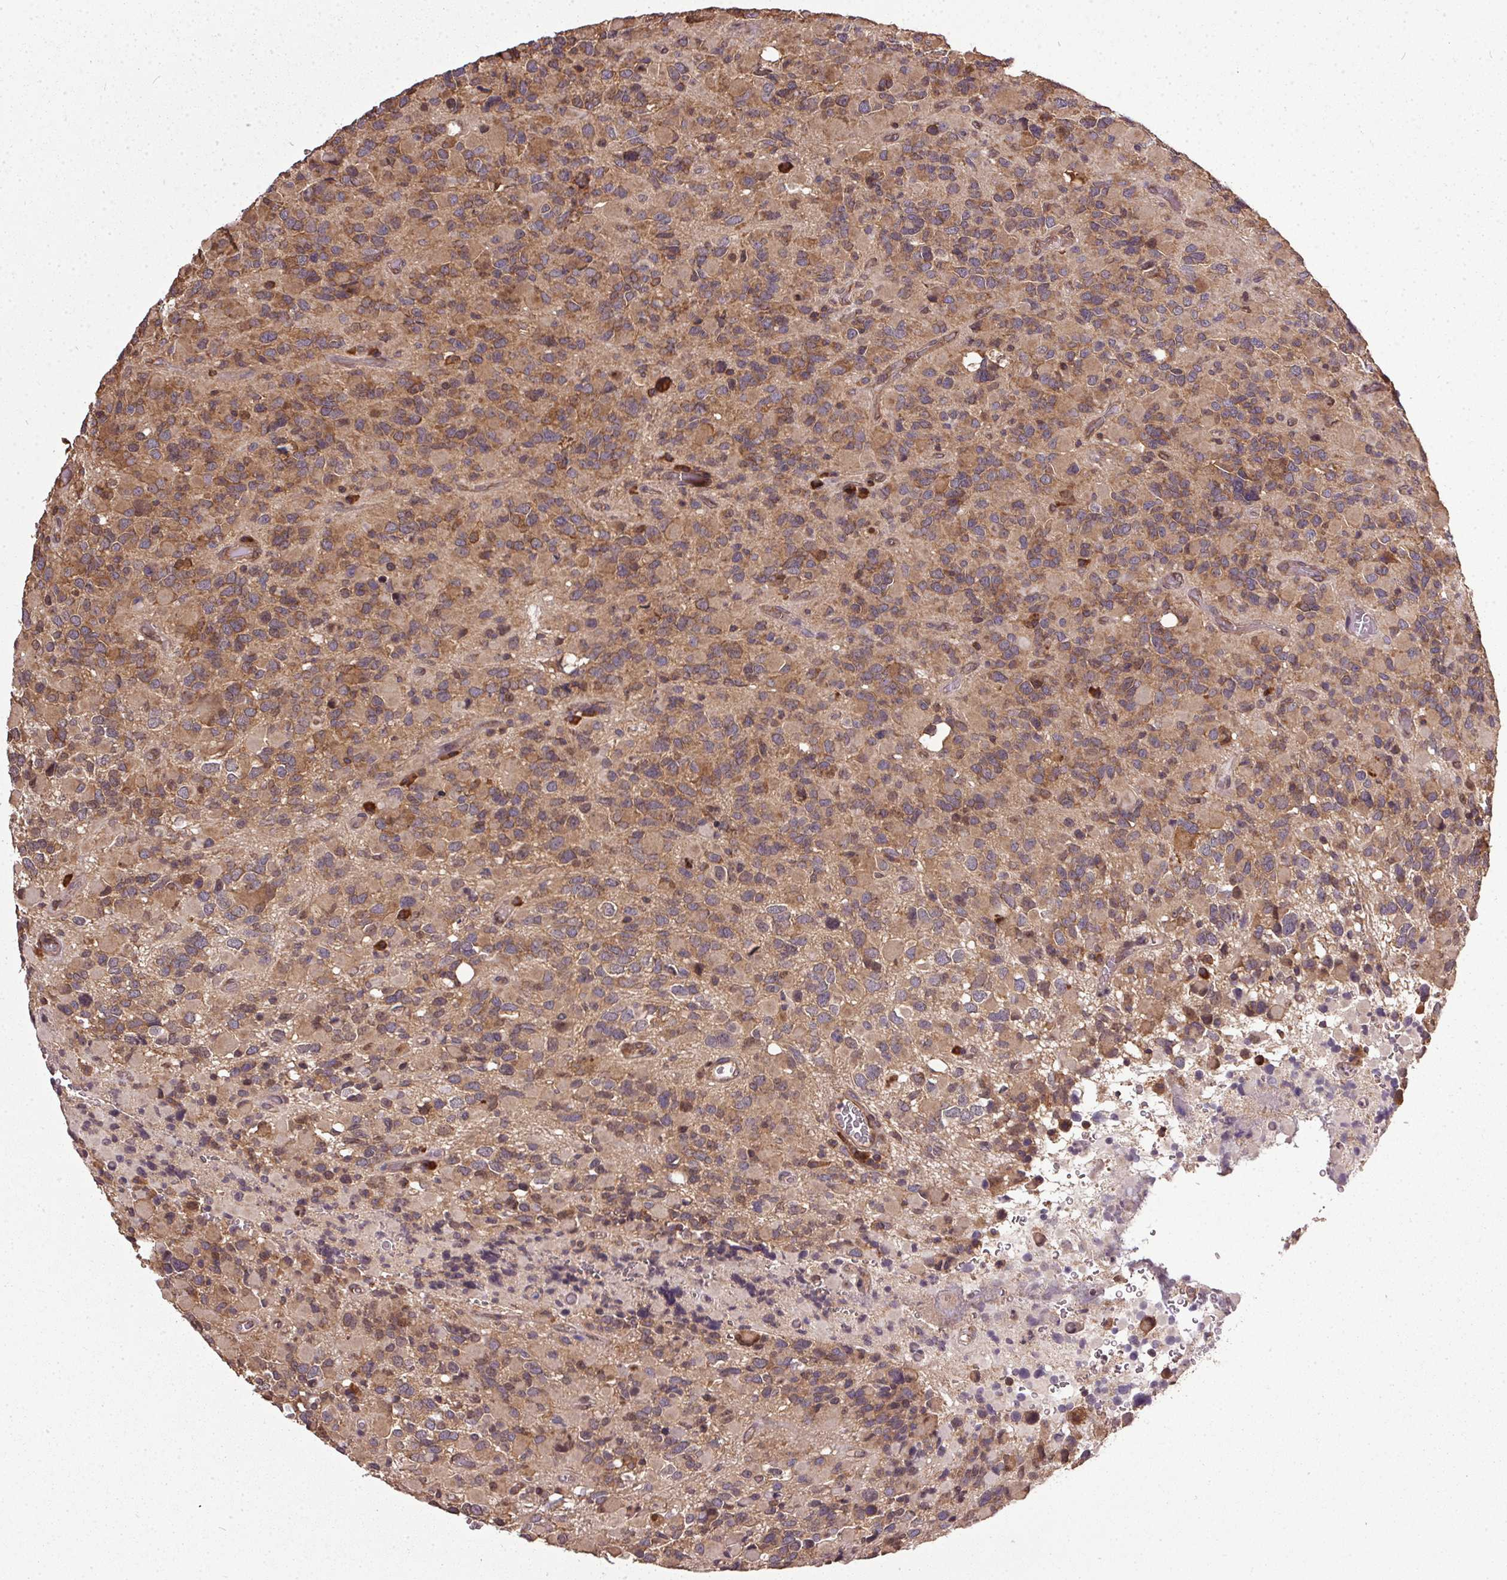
{"staining": {"intensity": "moderate", "quantity": ">75%", "location": "cytoplasmic/membranous"}, "tissue": "glioma", "cell_type": "Tumor cells", "image_type": "cancer", "snomed": [{"axis": "morphology", "description": "Glioma, malignant, High grade"}, {"axis": "topography", "description": "Brain"}], "caption": "About >75% of tumor cells in human glioma display moderate cytoplasmic/membranous protein expression as visualized by brown immunohistochemical staining.", "gene": "EIF2S1", "patient": {"sex": "female", "age": 40}}